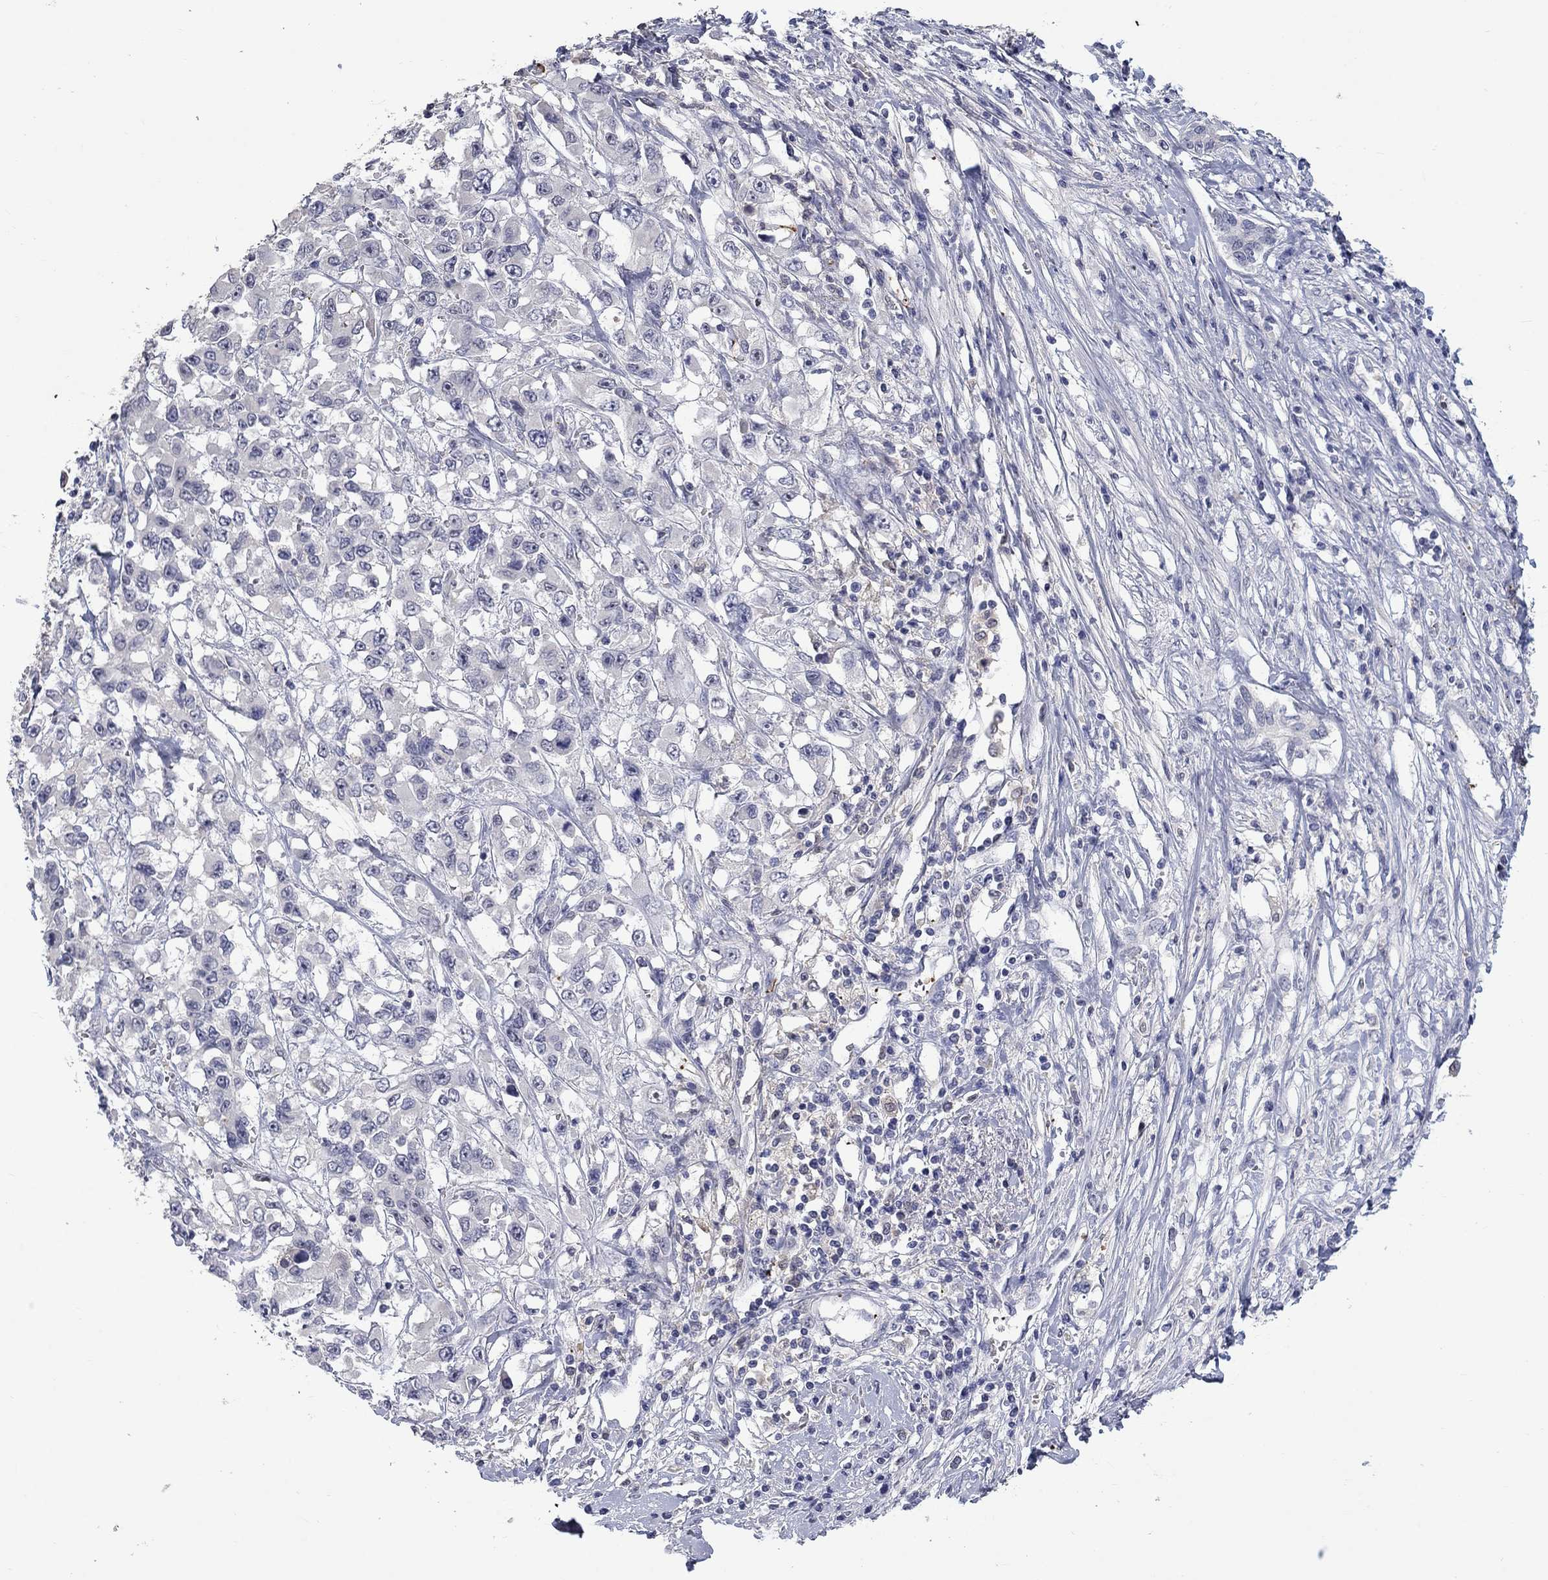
{"staining": {"intensity": "negative", "quantity": "none", "location": "none"}, "tissue": "liver cancer", "cell_type": "Tumor cells", "image_type": "cancer", "snomed": [{"axis": "morphology", "description": "Adenocarcinoma, NOS"}, {"axis": "morphology", "description": "Cholangiocarcinoma"}, {"axis": "topography", "description": "Liver"}], "caption": "High magnification brightfield microscopy of adenocarcinoma (liver) stained with DAB (brown) and counterstained with hematoxylin (blue): tumor cells show no significant expression.", "gene": "PLEK", "patient": {"sex": "male", "age": 64}}